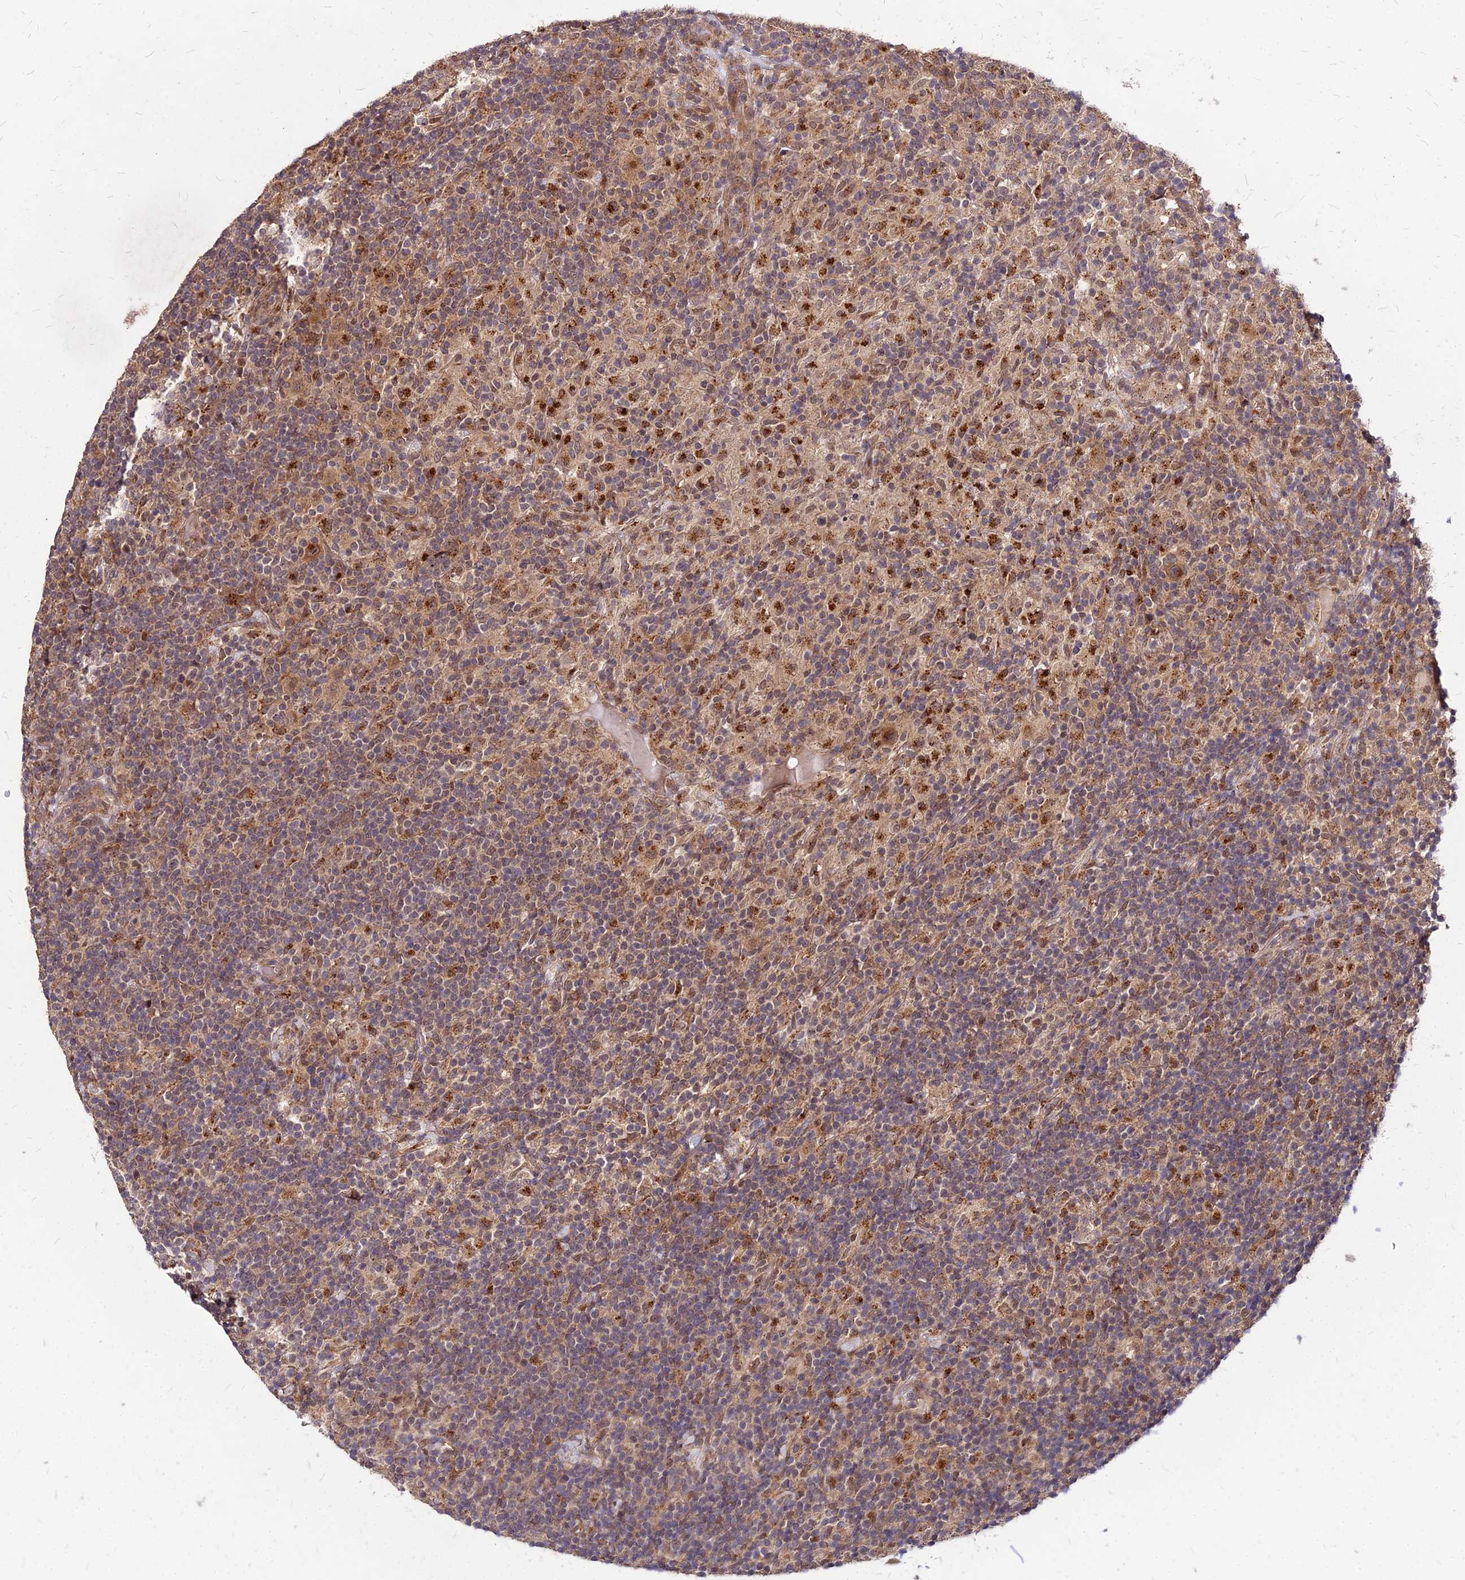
{"staining": {"intensity": "moderate", "quantity": ">75%", "location": "cytoplasmic/membranous"}, "tissue": "lymphoma", "cell_type": "Tumor cells", "image_type": "cancer", "snomed": [{"axis": "morphology", "description": "Hodgkin's disease, NOS"}, {"axis": "topography", "description": "Lymph node"}], "caption": "A high-resolution histopathology image shows immunohistochemistry staining of Hodgkin's disease, which shows moderate cytoplasmic/membranous positivity in about >75% of tumor cells.", "gene": "APBA3", "patient": {"sex": "male", "age": 70}}